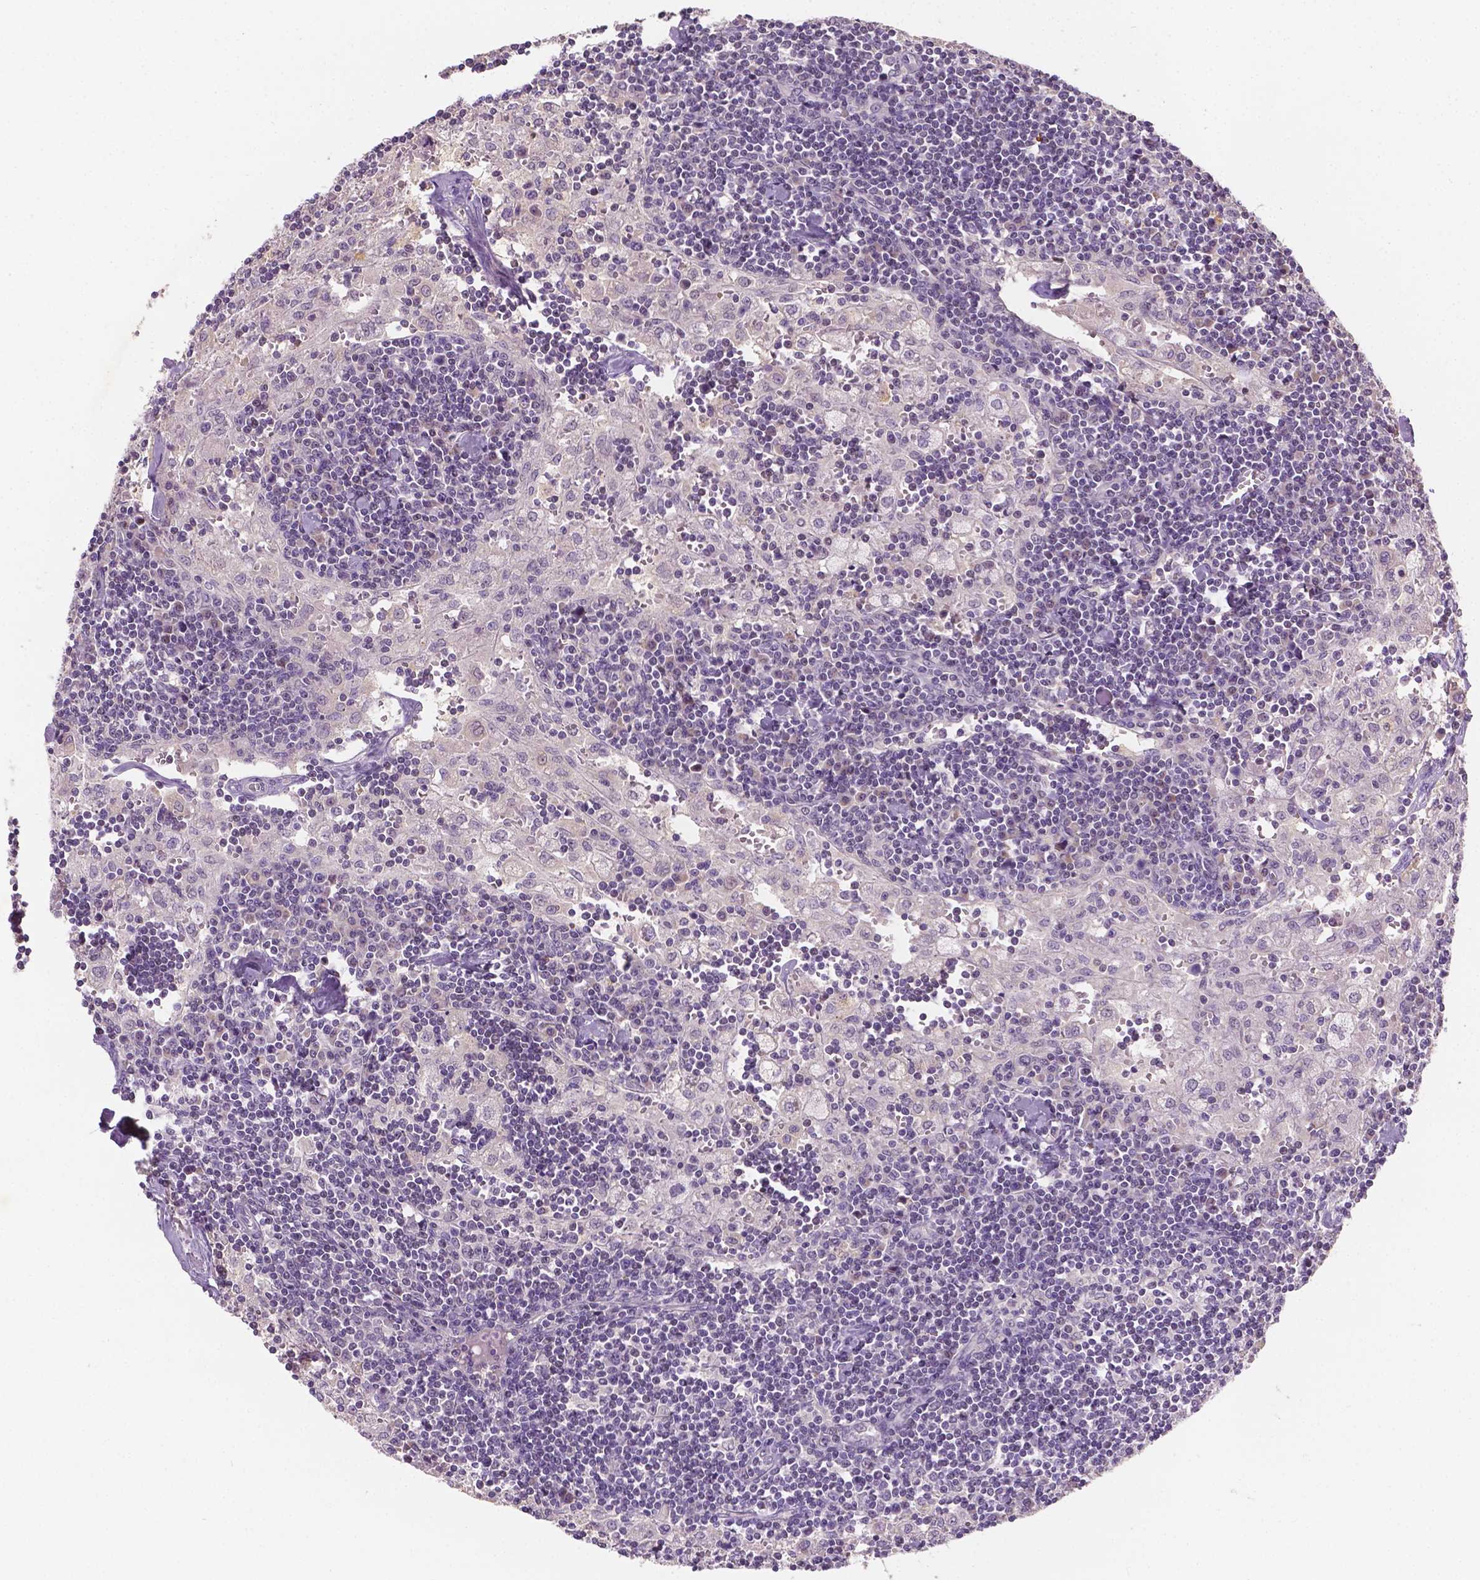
{"staining": {"intensity": "negative", "quantity": "none", "location": "none"}, "tissue": "lymph node", "cell_type": "Germinal center cells", "image_type": "normal", "snomed": [{"axis": "morphology", "description": "Normal tissue, NOS"}, {"axis": "topography", "description": "Lymph node"}], "caption": "Human lymph node stained for a protein using immunohistochemistry (IHC) displays no staining in germinal center cells.", "gene": "MROH6", "patient": {"sex": "male", "age": 55}}